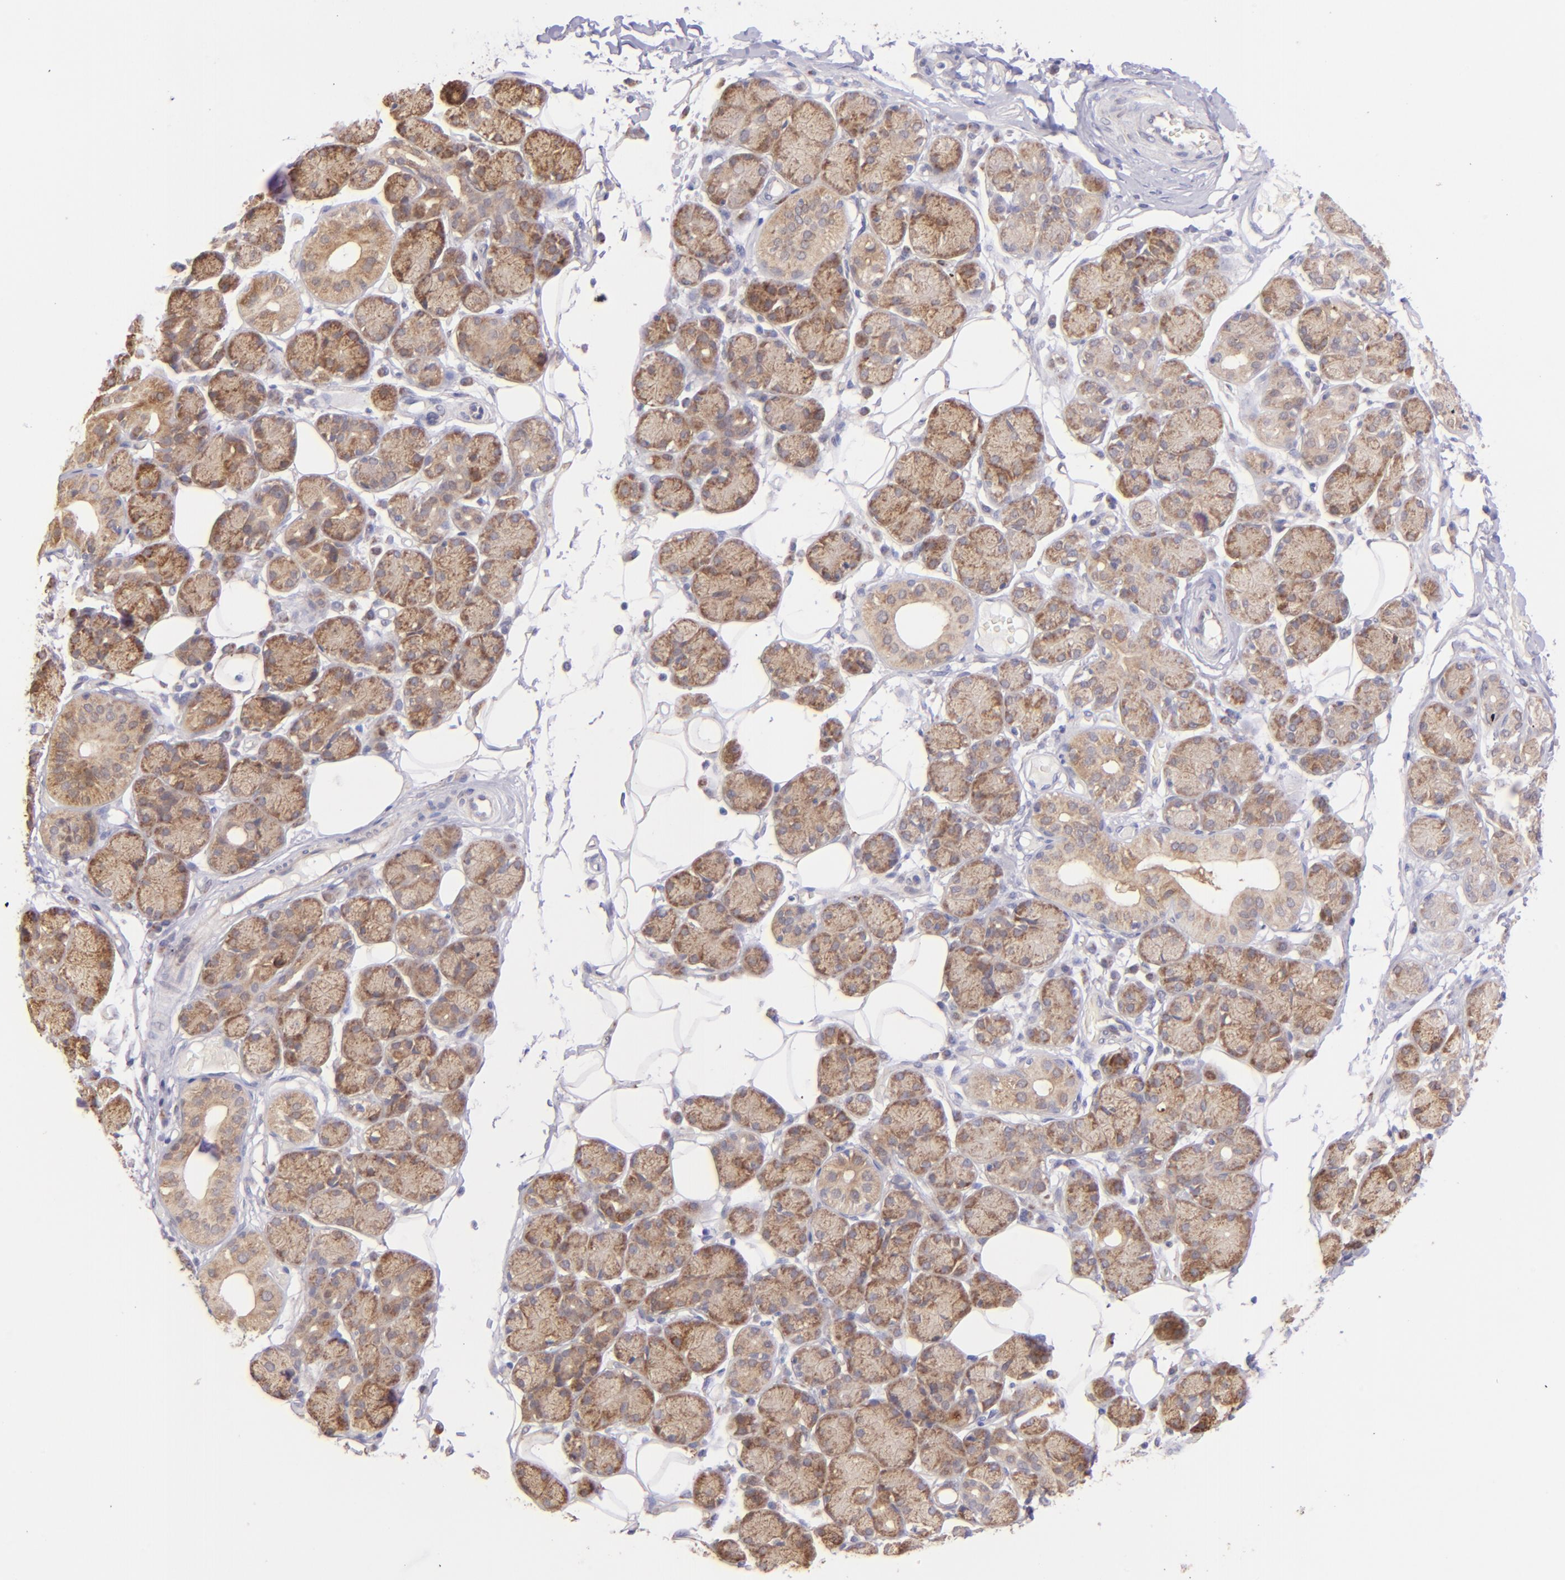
{"staining": {"intensity": "moderate", "quantity": ">75%", "location": "cytoplasmic/membranous"}, "tissue": "salivary gland", "cell_type": "Glandular cells", "image_type": "normal", "snomed": [{"axis": "morphology", "description": "Normal tissue, NOS"}, {"axis": "topography", "description": "Salivary gland"}], "caption": "An immunohistochemistry photomicrograph of unremarkable tissue is shown. Protein staining in brown labels moderate cytoplasmic/membranous positivity in salivary gland within glandular cells.", "gene": "SH2D4A", "patient": {"sex": "male", "age": 54}}